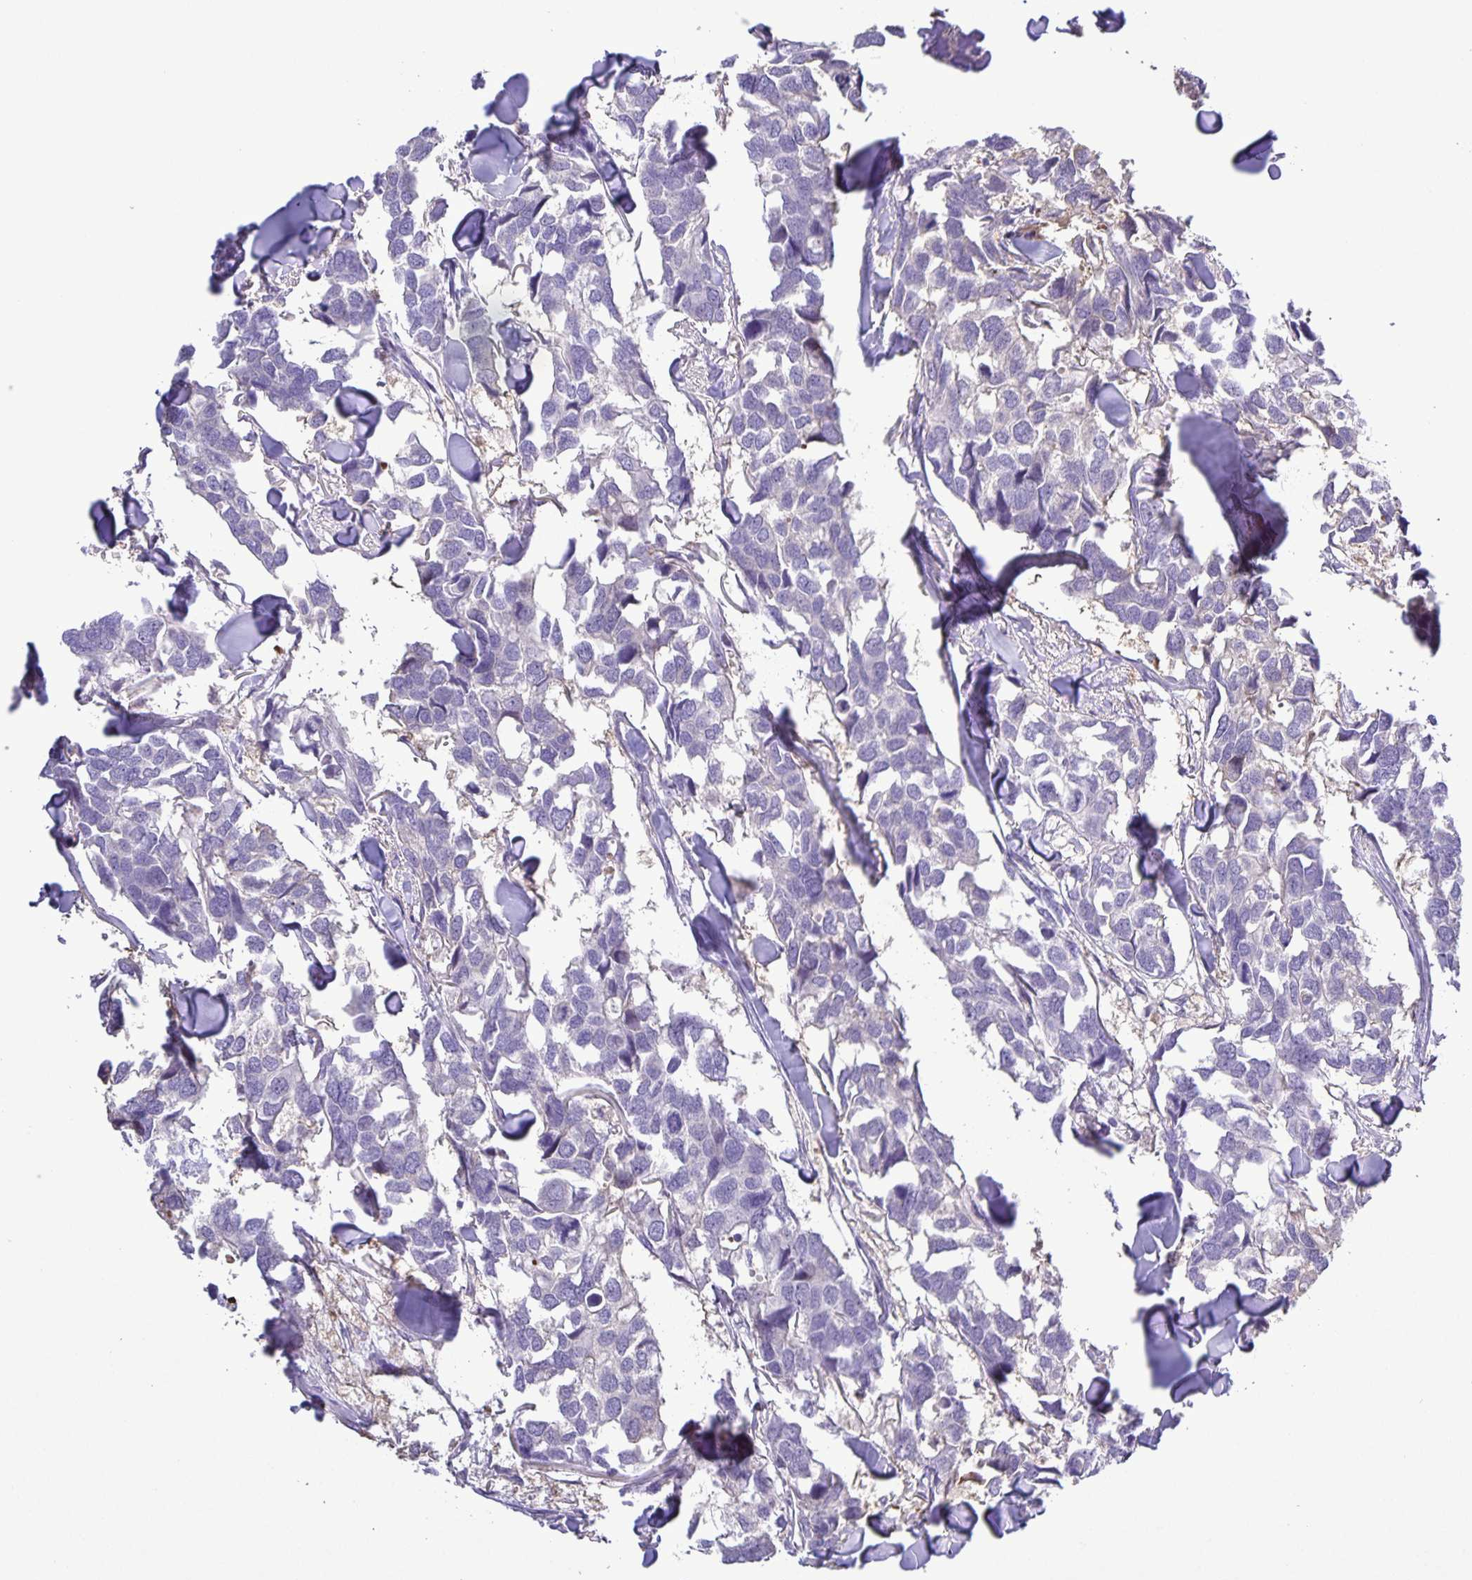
{"staining": {"intensity": "negative", "quantity": "none", "location": "none"}, "tissue": "breast cancer", "cell_type": "Tumor cells", "image_type": "cancer", "snomed": [{"axis": "morphology", "description": "Duct carcinoma"}, {"axis": "topography", "description": "Breast"}], "caption": "Immunohistochemical staining of human breast cancer (infiltrating ductal carcinoma) reveals no significant staining in tumor cells.", "gene": "ONECUT2", "patient": {"sex": "female", "age": 83}}